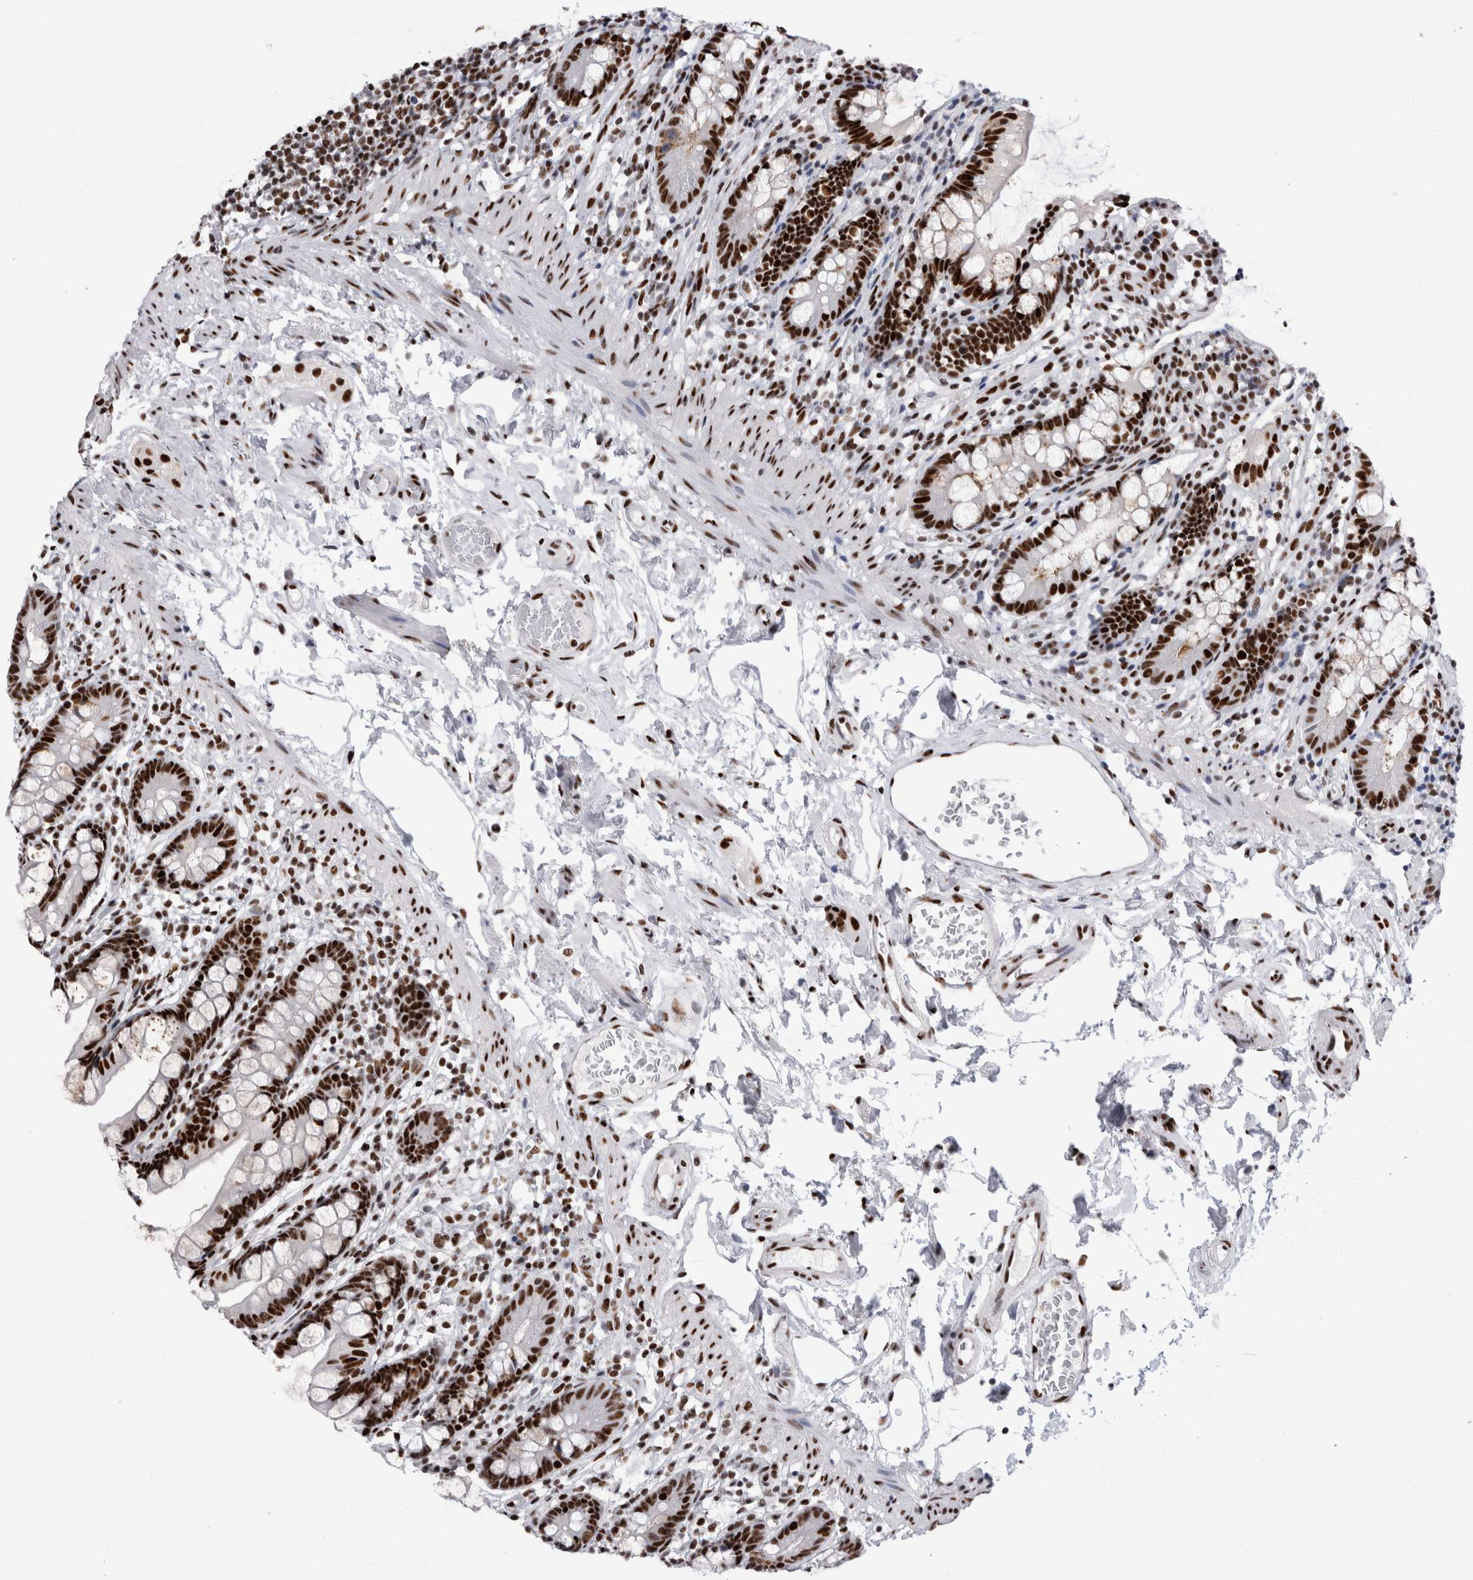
{"staining": {"intensity": "strong", "quantity": ">75%", "location": "nuclear"}, "tissue": "small intestine", "cell_type": "Glandular cells", "image_type": "normal", "snomed": [{"axis": "morphology", "description": "Normal tissue, NOS"}, {"axis": "topography", "description": "Small intestine"}], "caption": "The photomicrograph demonstrates immunohistochemical staining of unremarkable small intestine. There is strong nuclear positivity is seen in approximately >75% of glandular cells. Immunohistochemistry stains the protein in brown and the nuclei are stained blue.", "gene": "RBM6", "patient": {"sex": "female", "age": 84}}